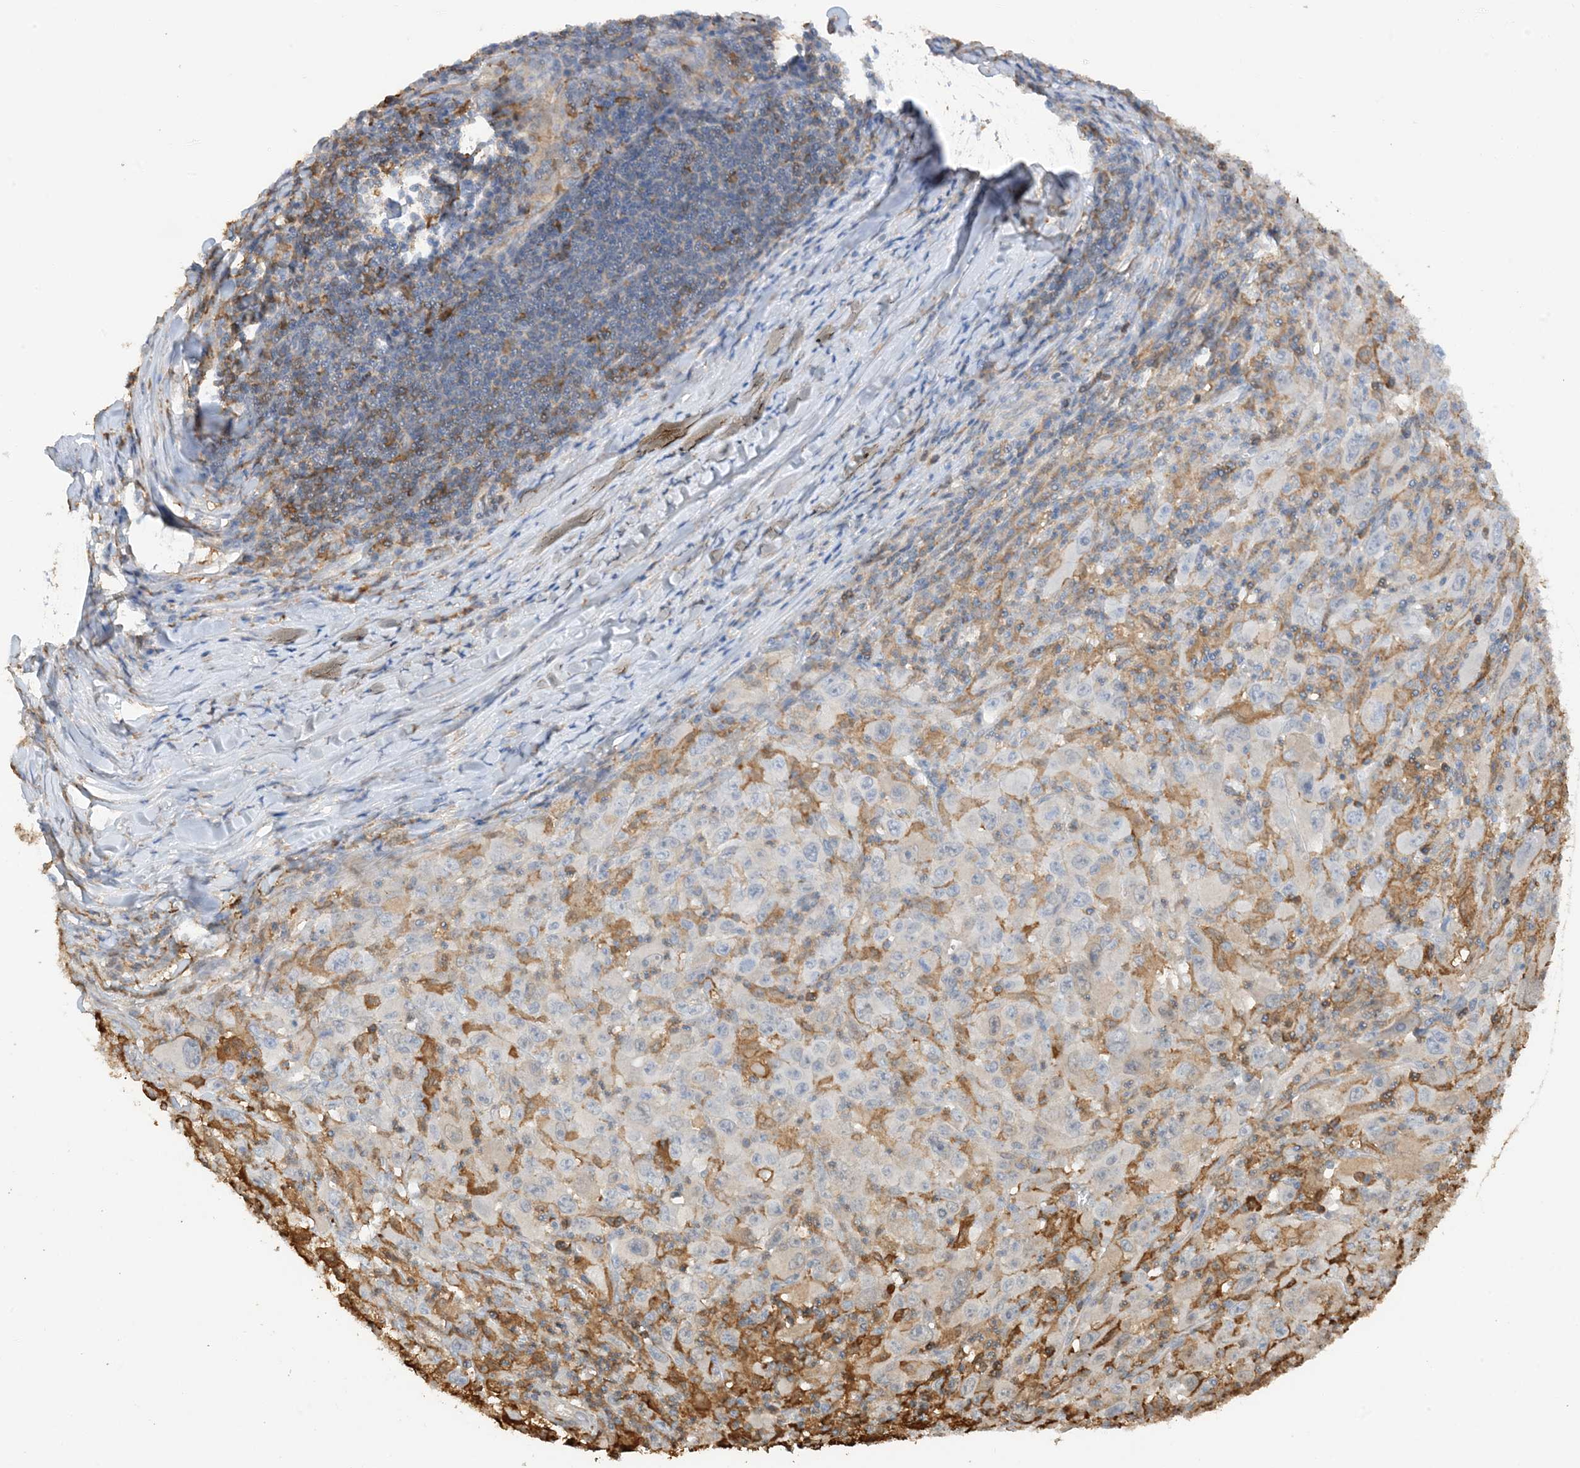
{"staining": {"intensity": "negative", "quantity": "none", "location": "none"}, "tissue": "melanoma", "cell_type": "Tumor cells", "image_type": "cancer", "snomed": [{"axis": "morphology", "description": "Malignant melanoma, Metastatic site"}, {"axis": "topography", "description": "Skin"}], "caption": "This photomicrograph is of malignant melanoma (metastatic site) stained with IHC to label a protein in brown with the nuclei are counter-stained blue. There is no expression in tumor cells.", "gene": "PHACTR2", "patient": {"sex": "female", "age": 56}}